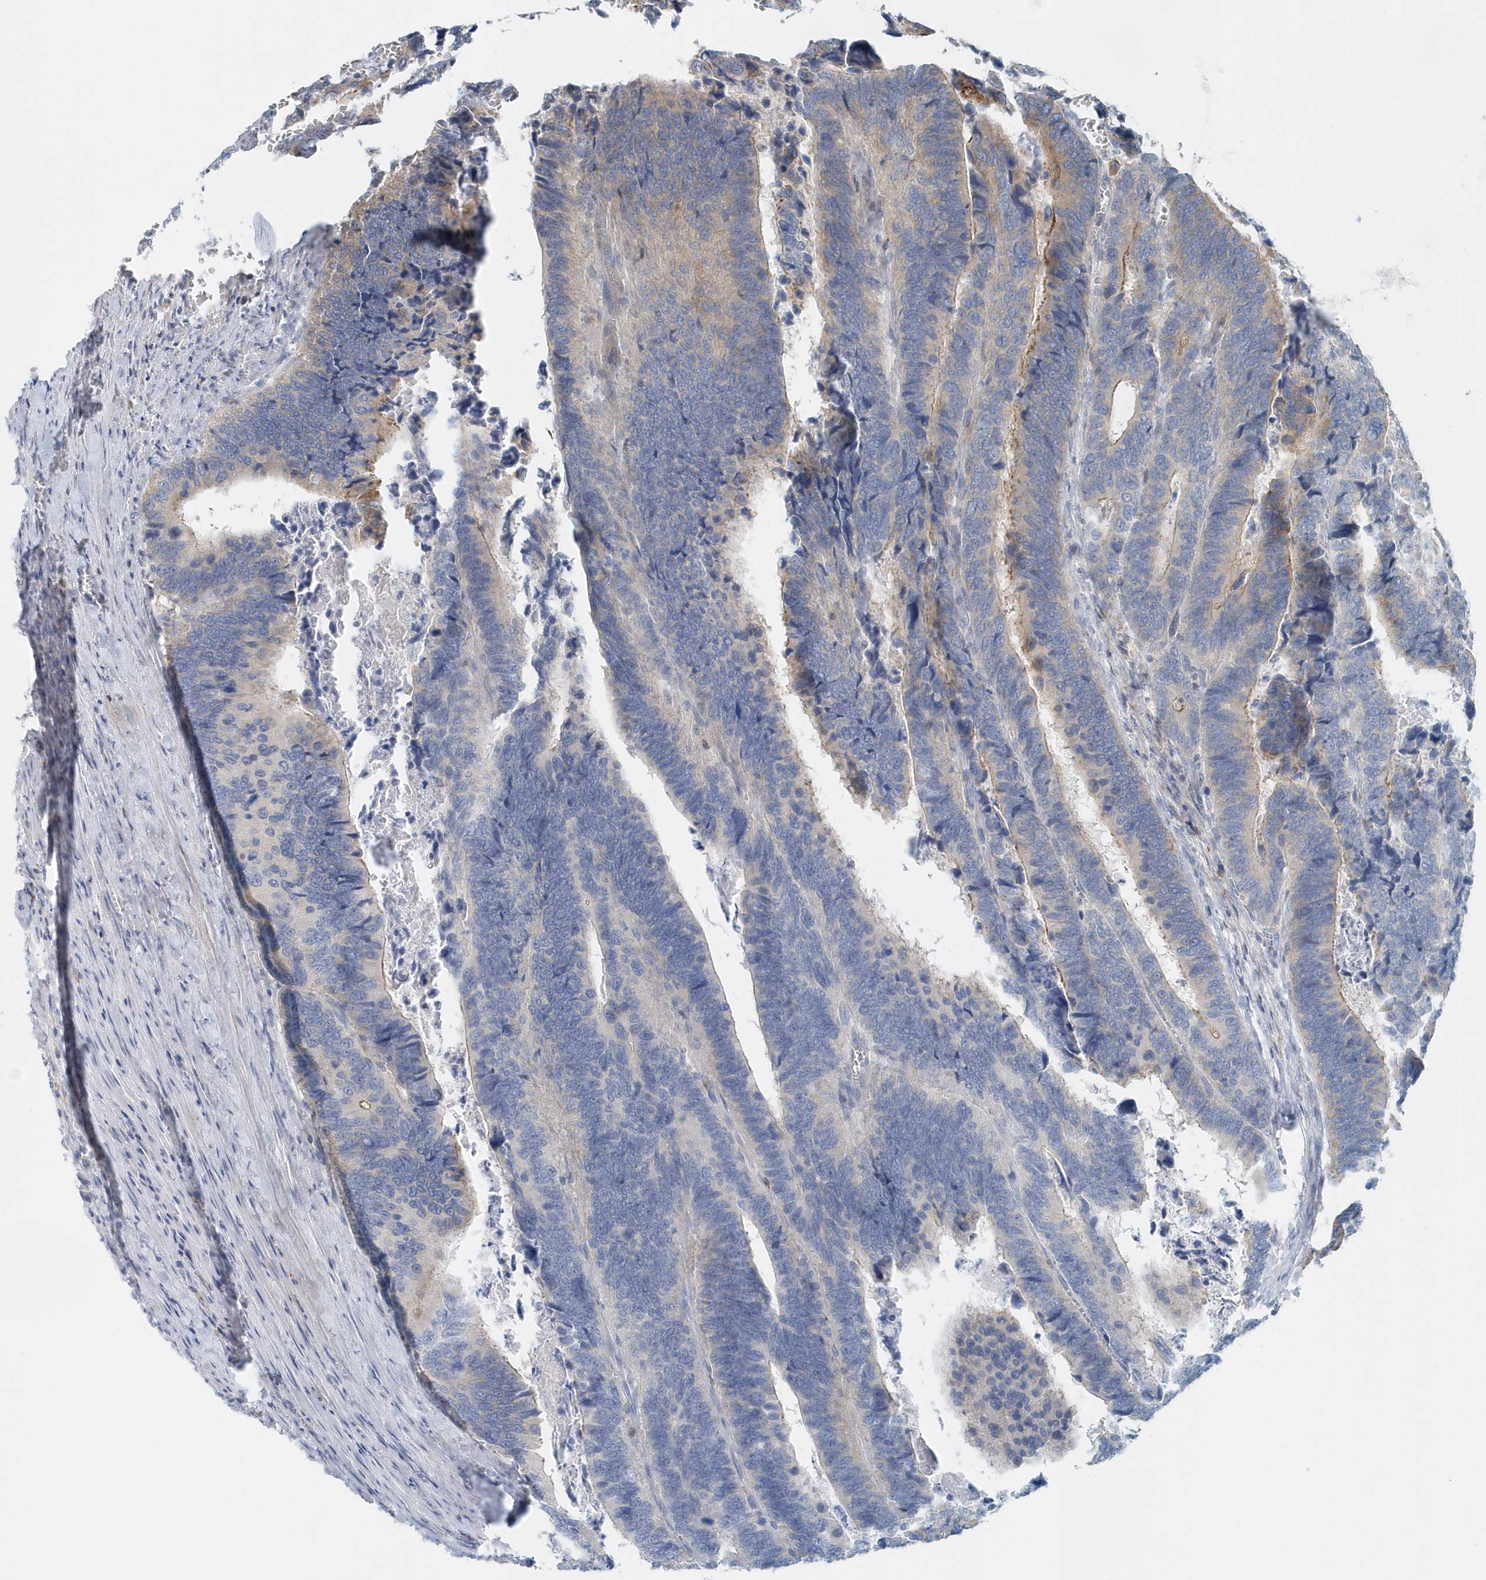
{"staining": {"intensity": "weak", "quantity": "<25%", "location": "cytoplasmic/membranous"}, "tissue": "colorectal cancer", "cell_type": "Tumor cells", "image_type": "cancer", "snomed": [{"axis": "morphology", "description": "Adenocarcinoma, NOS"}, {"axis": "topography", "description": "Colon"}], "caption": "High magnification brightfield microscopy of colorectal cancer stained with DAB (brown) and counterstained with hematoxylin (blue): tumor cells show no significant positivity.", "gene": "MMUT", "patient": {"sex": "male", "age": 72}}